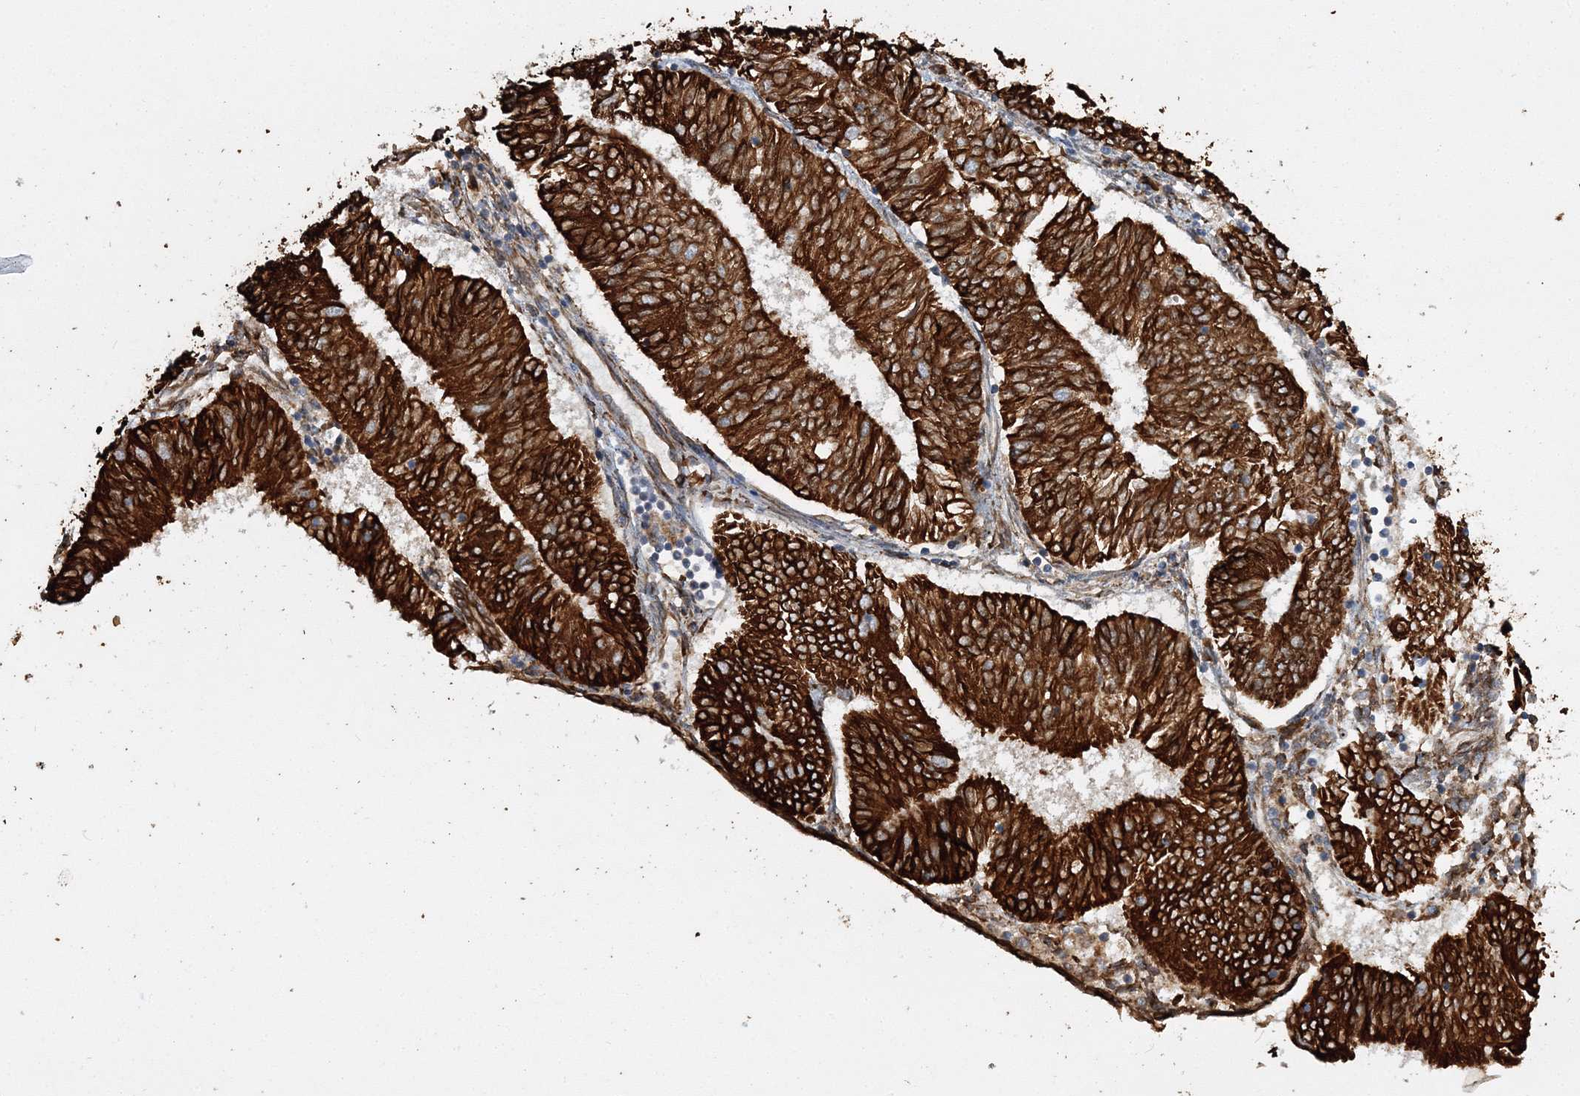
{"staining": {"intensity": "strong", "quantity": ">75%", "location": "cytoplasmic/membranous"}, "tissue": "endometrial cancer", "cell_type": "Tumor cells", "image_type": "cancer", "snomed": [{"axis": "morphology", "description": "Adenocarcinoma, NOS"}, {"axis": "topography", "description": "Endometrium"}], "caption": "Strong cytoplasmic/membranous expression is seen in about >75% of tumor cells in endometrial cancer (adenocarcinoma).", "gene": "SCRN3", "patient": {"sex": "female", "age": 58}}